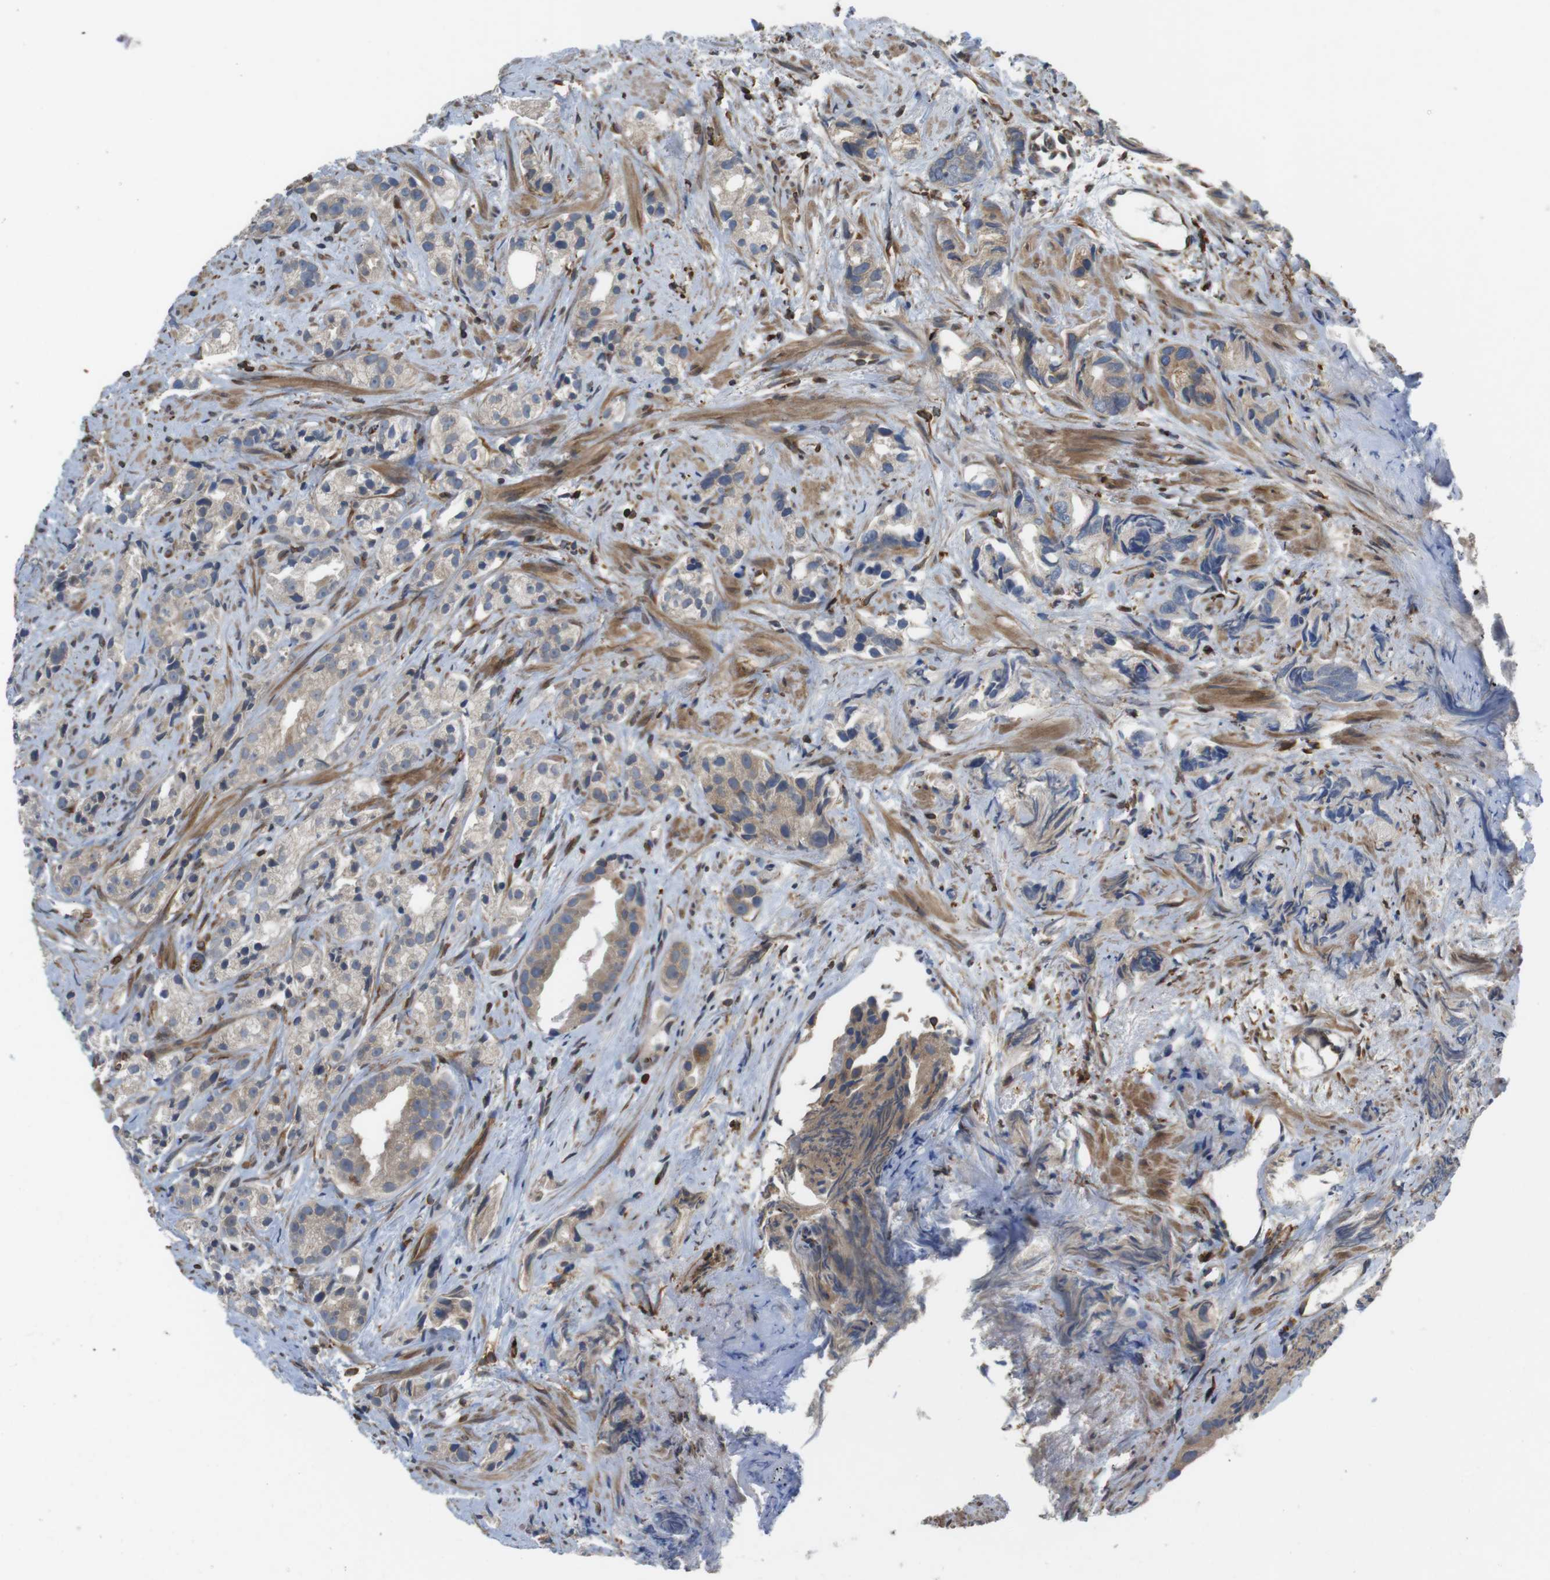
{"staining": {"intensity": "moderate", "quantity": ">75%", "location": "cytoplasmic/membranous"}, "tissue": "prostate cancer", "cell_type": "Tumor cells", "image_type": "cancer", "snomed": [{"axis": "morphology", "description": "Adenocarcinoma, Low grade"}, {"axis": "topography", "description": "Prostate"}], "caption": "Protein staining exhibits moderate cytoplasmic/membranous staining in approximately >75% of tumor cells in prostate low-grade adenocarcinoma. (Stains: DAB (3,3'-diaminobenzidine) in brown, nuclei in blue, Microscopy: brightfield microscopy at high magnification).", "gene": "ARL6IP5", "patient": {"sex": "male", "age": 89}}